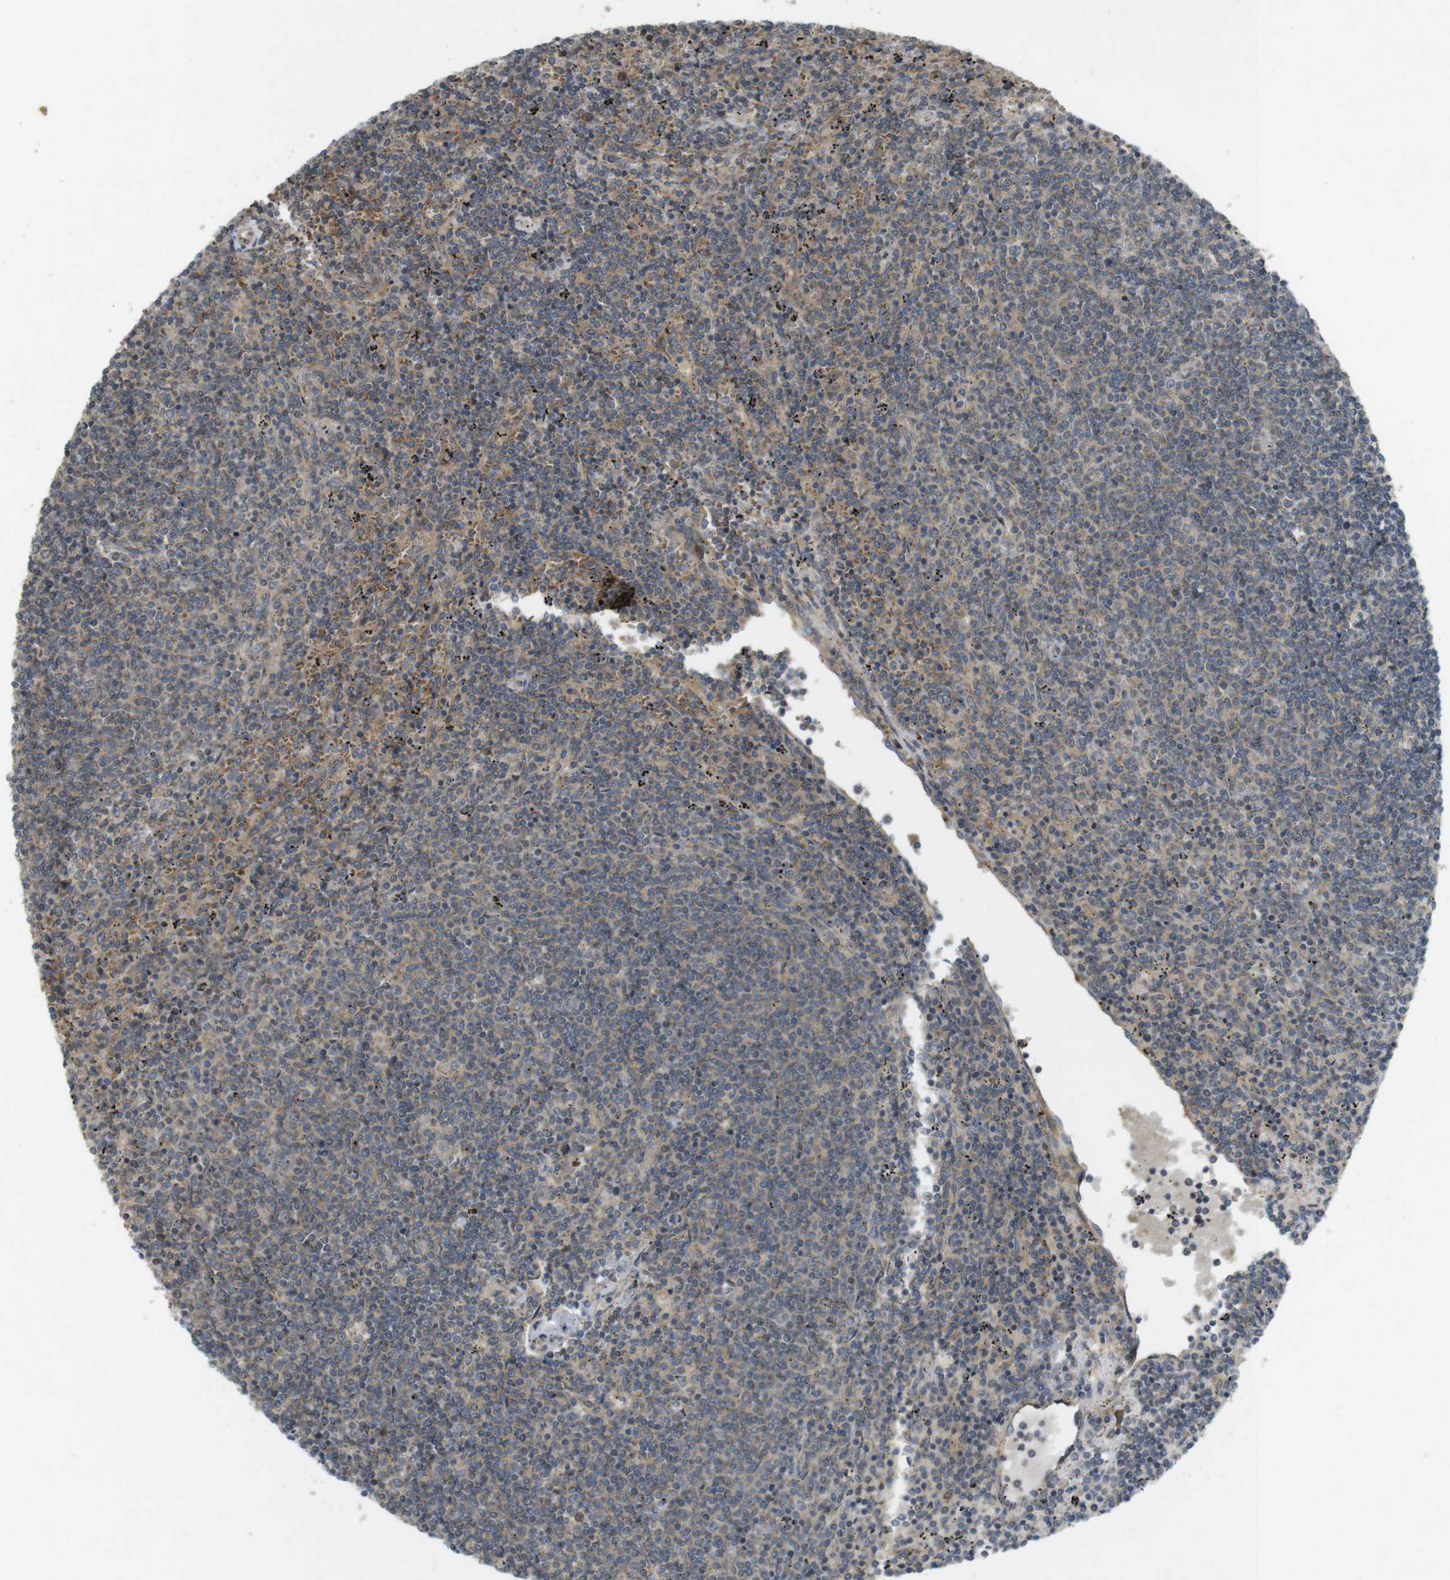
{"staining": {"intensity": "moderate", "quantity": "<25%", "location": "cytoplasmic/membranous"}, "tissue": "lymphoma", "cell_type": "Tumor cells", "image_type": "cancer", "snomed": [{"axis": "morphology", "description": "Malignant lymphoma, non-Hodgkin's type, Low grade"}, {"axis": "topography", "description": "Spleen"}], "caption": "This is a photomicrograph of immunohistochemistry (IHC) staining of malignant lymphoma, non-Hodgkin's type (low-grade), which shows moderate positivity in the cytoplasmic/membranous of tumor cells.", "gene": "CLTC", "patient": {"sex": "female", "age": 50}}